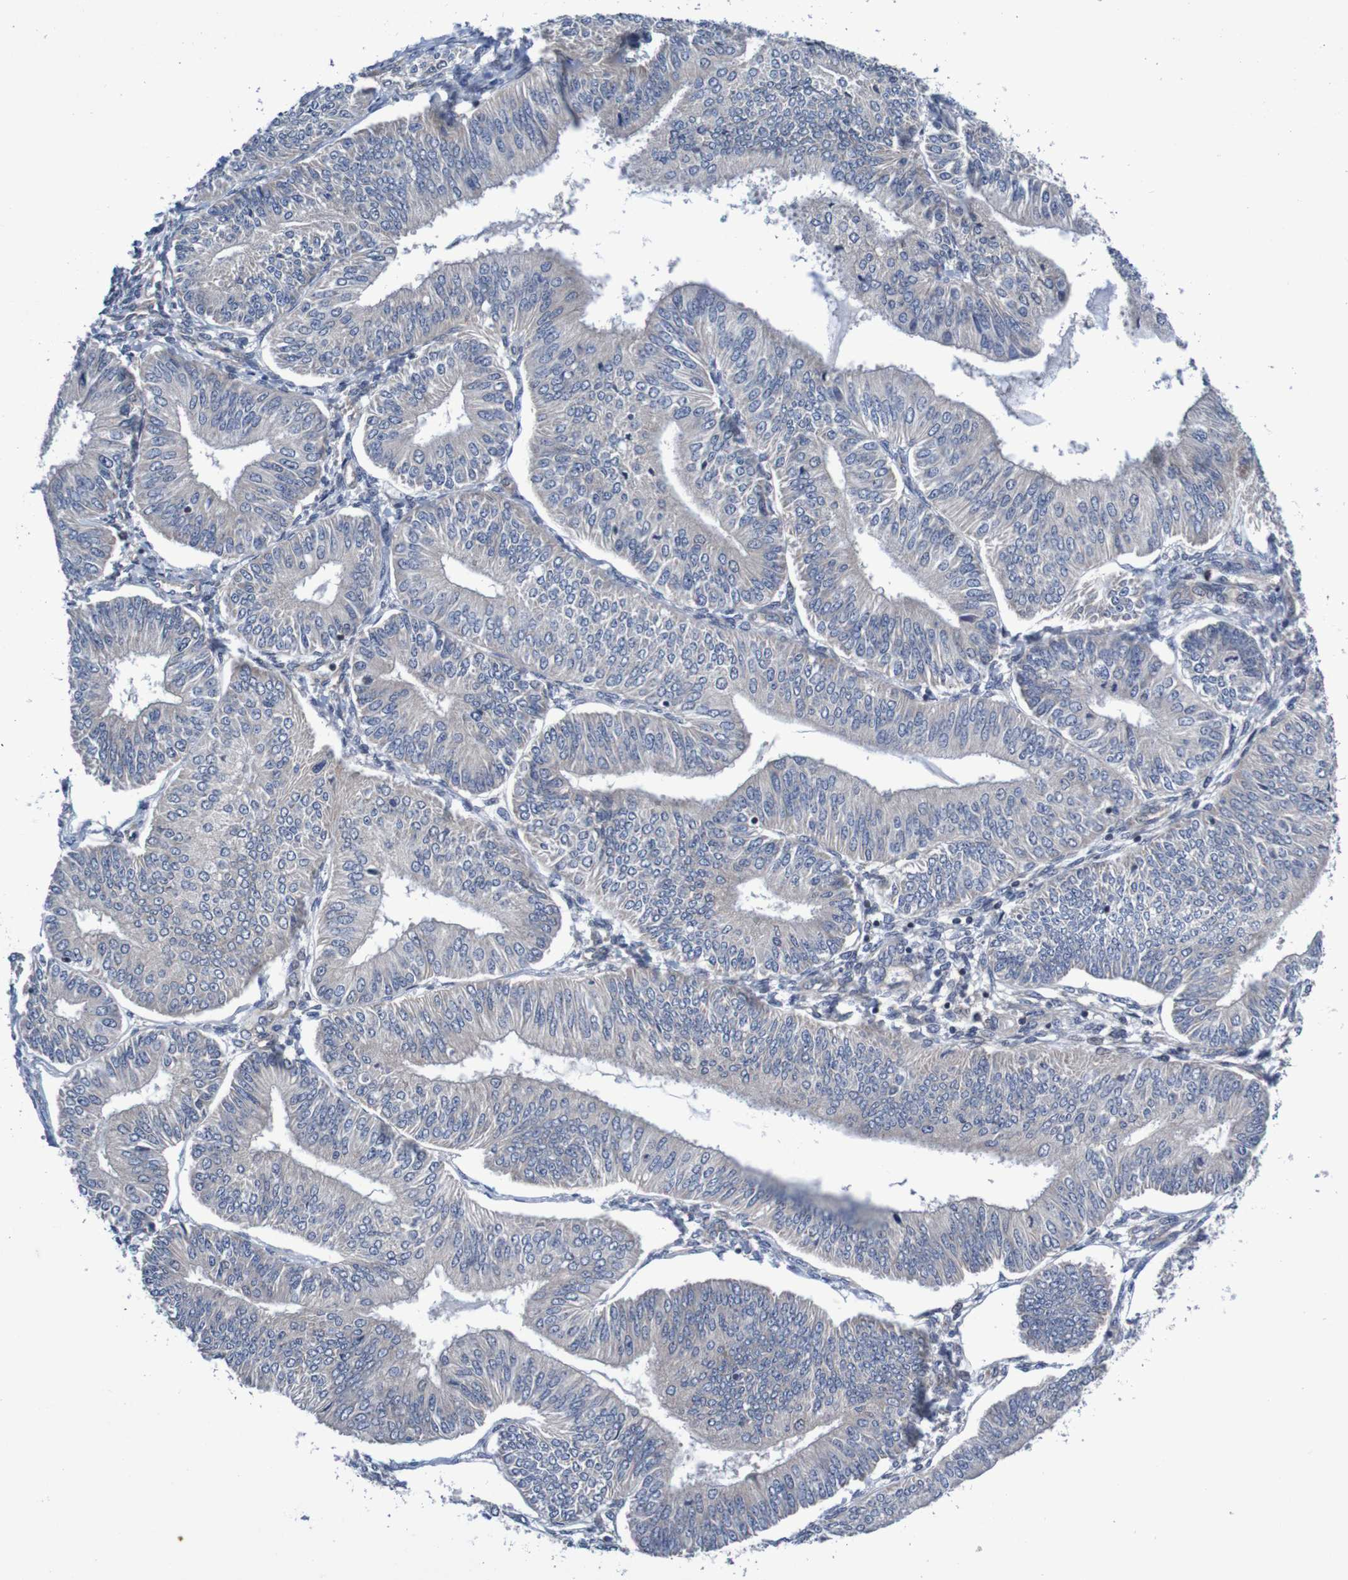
{"staining": {"intensity": "negative", "quantity": "none", "location": "none"}, "tissue": "endometrial cancer", "cell_type": "Tumor cells", "image_type": "cancer", "snomed": [{"axis": "morphology", "description": "Adenocarcinoma, NOS"}, {"axis": "topography", "description": "Endometrium"}], "caption": "IHC micrograph of human endometrial cancer stained for a protein (brown), which exhibits no staining in tumor cells.", "gene": "CPED1", "patient": {"sex": "female", "age": 58}}